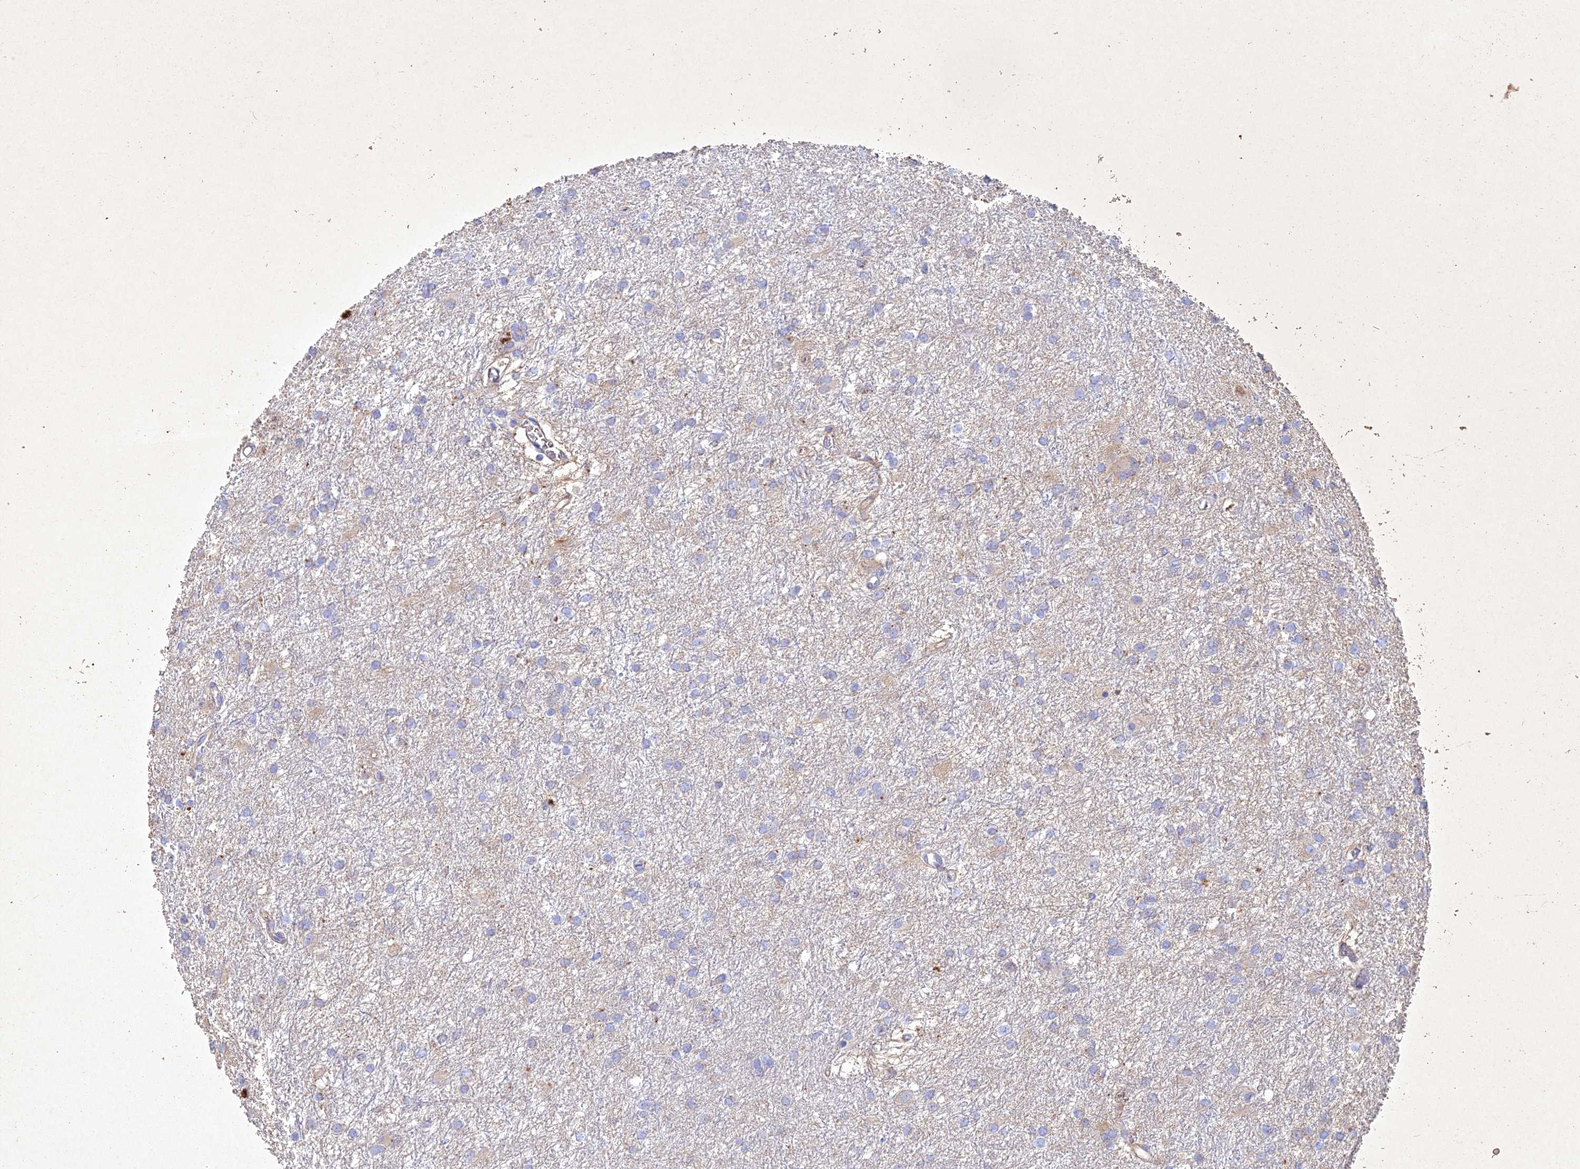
{"staining": {"intensity": "negative", "quantity": "none", "location": "none"}, "tissue": "glioma", "cell_type": "Tumor cells", "image_type": "cancer", "snomed": [{"axis": "morphology", "description": "Glioma, malignant, High grade"}, {"axis": "topography", "description": "Brain"}], "caption": "Immunohistochemistry photomicrograph of human glioma stained for a protein (brown), which demonstrates no expression in tumor cells.", "gene": "NDUFV1", "patient": {"sex": "female", "age": 50}}